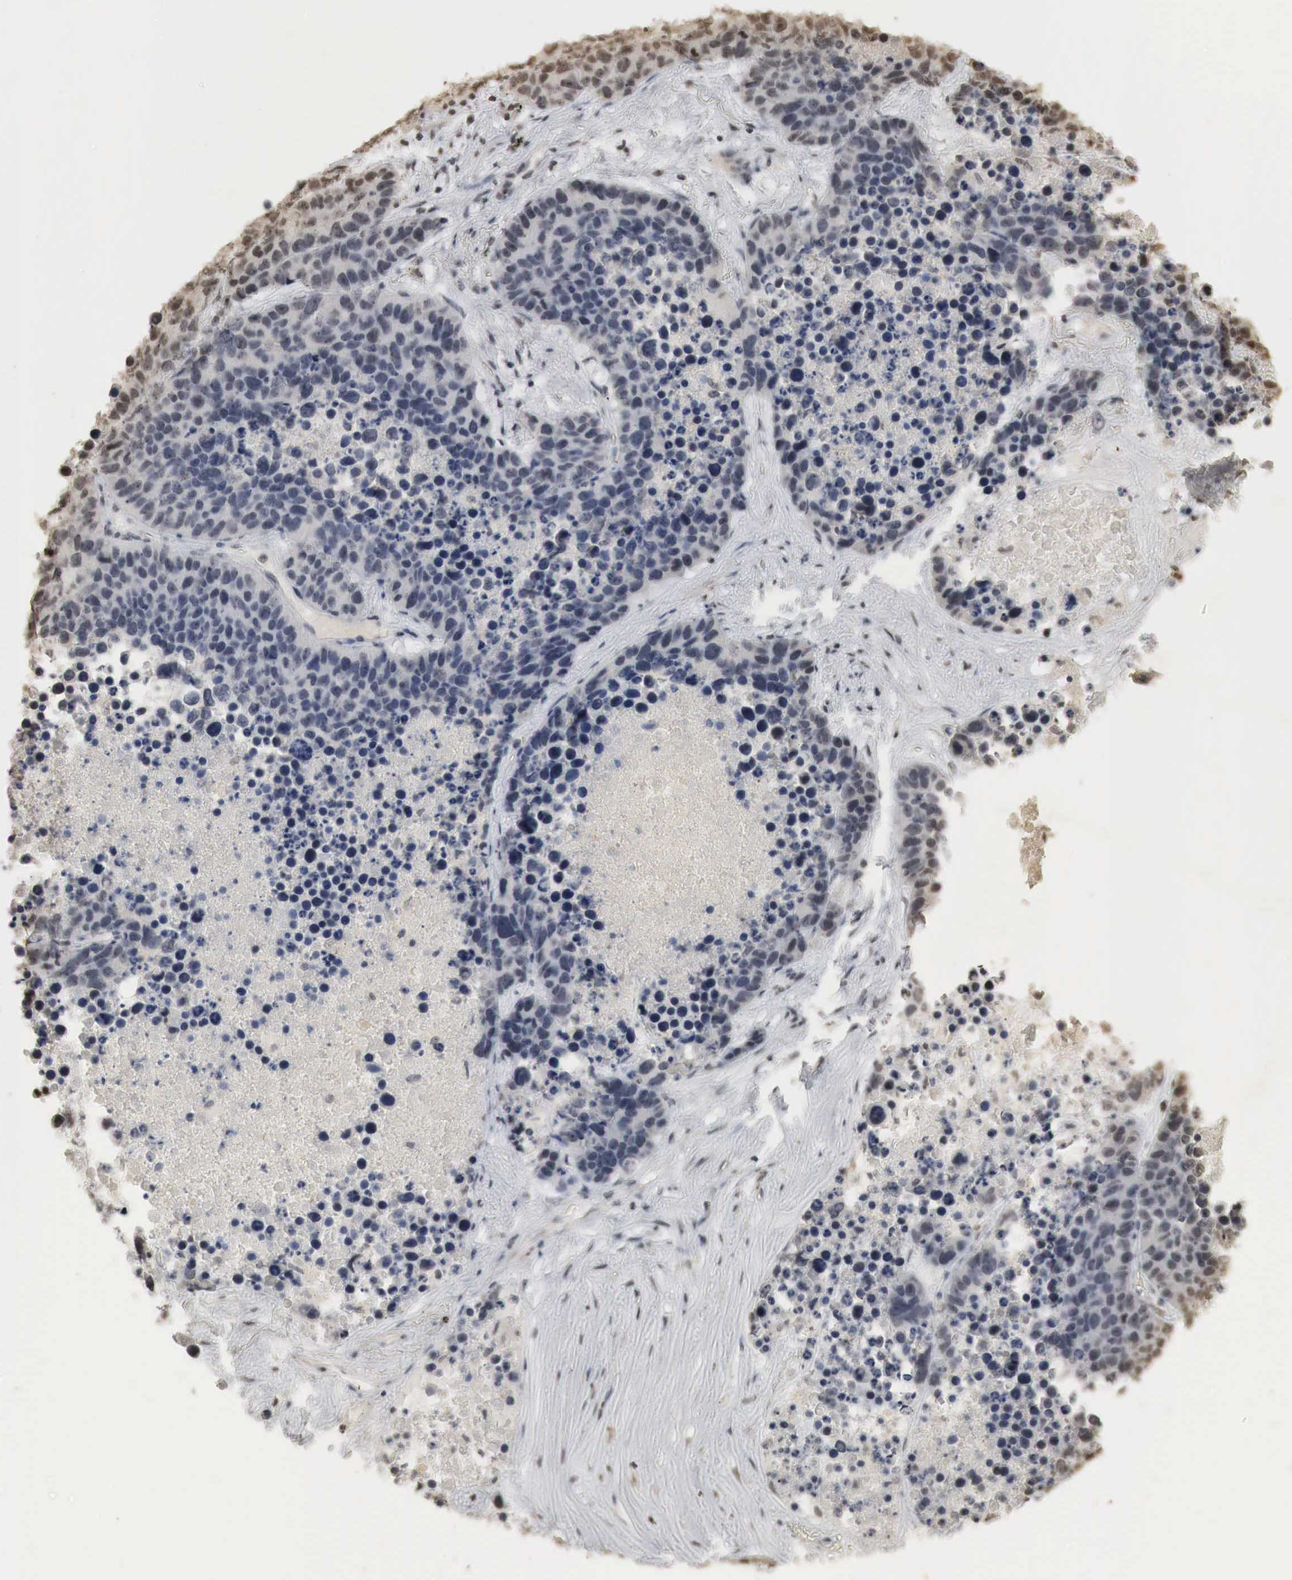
{"staining": {"intensity": "negative", "quantity": "none", "location": "none"}, "tissue": "lung cancer", "cell_type": "Tumor cells", "image_type": "cancer", "snomed": [{"axis": "morphology", "description": "Carcinoid, malignant, NOS"}, {"axis": "topography", "description": "Lung"}], "caption": "This is a image of immunohistochemistry (IHC) staining of lung cancer (malignant carcinoid), which shows no positivity in tumor cells.", "gene": "ERBB4", "patient": {"sex": "male", "age": 60}}